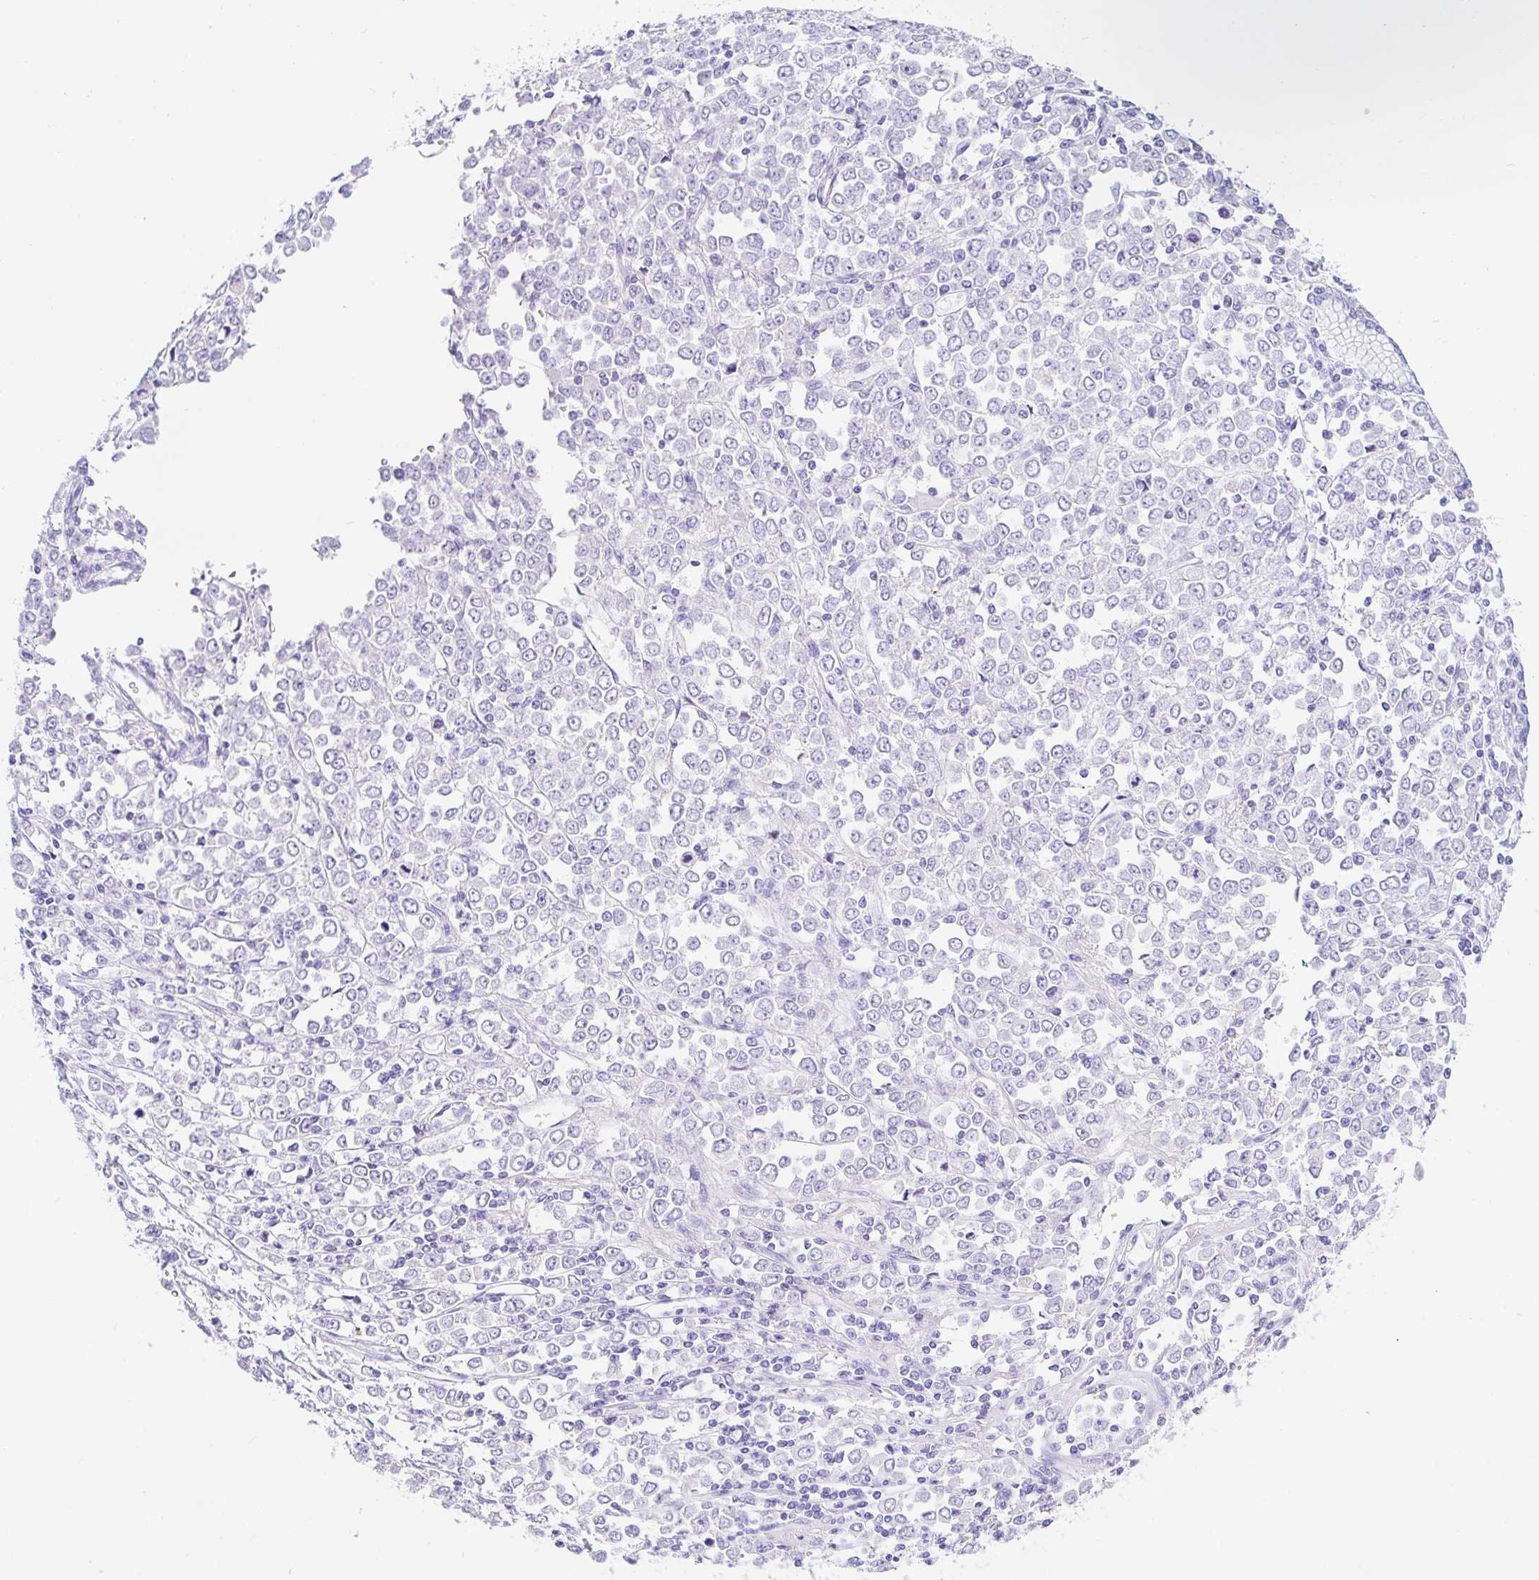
{"staining": {"intensity": "negative", "quantity": "none", "location": "none"}, "tissue": "stomach cancer", "cell_type": "Tumor cells", "image_type": "cancer", "snomed": [{"axis": "morphology", "description": "Adenocarcinoma, NOS"}, {"axis": "topography", "description": "Stomach, upper"}], "caption": "A photomicrograph of human stomach adenocarcinoma is negative for staining in tumor cells.", "gene": "PAX8", "patient": {"sex": "male", "age": 70}}